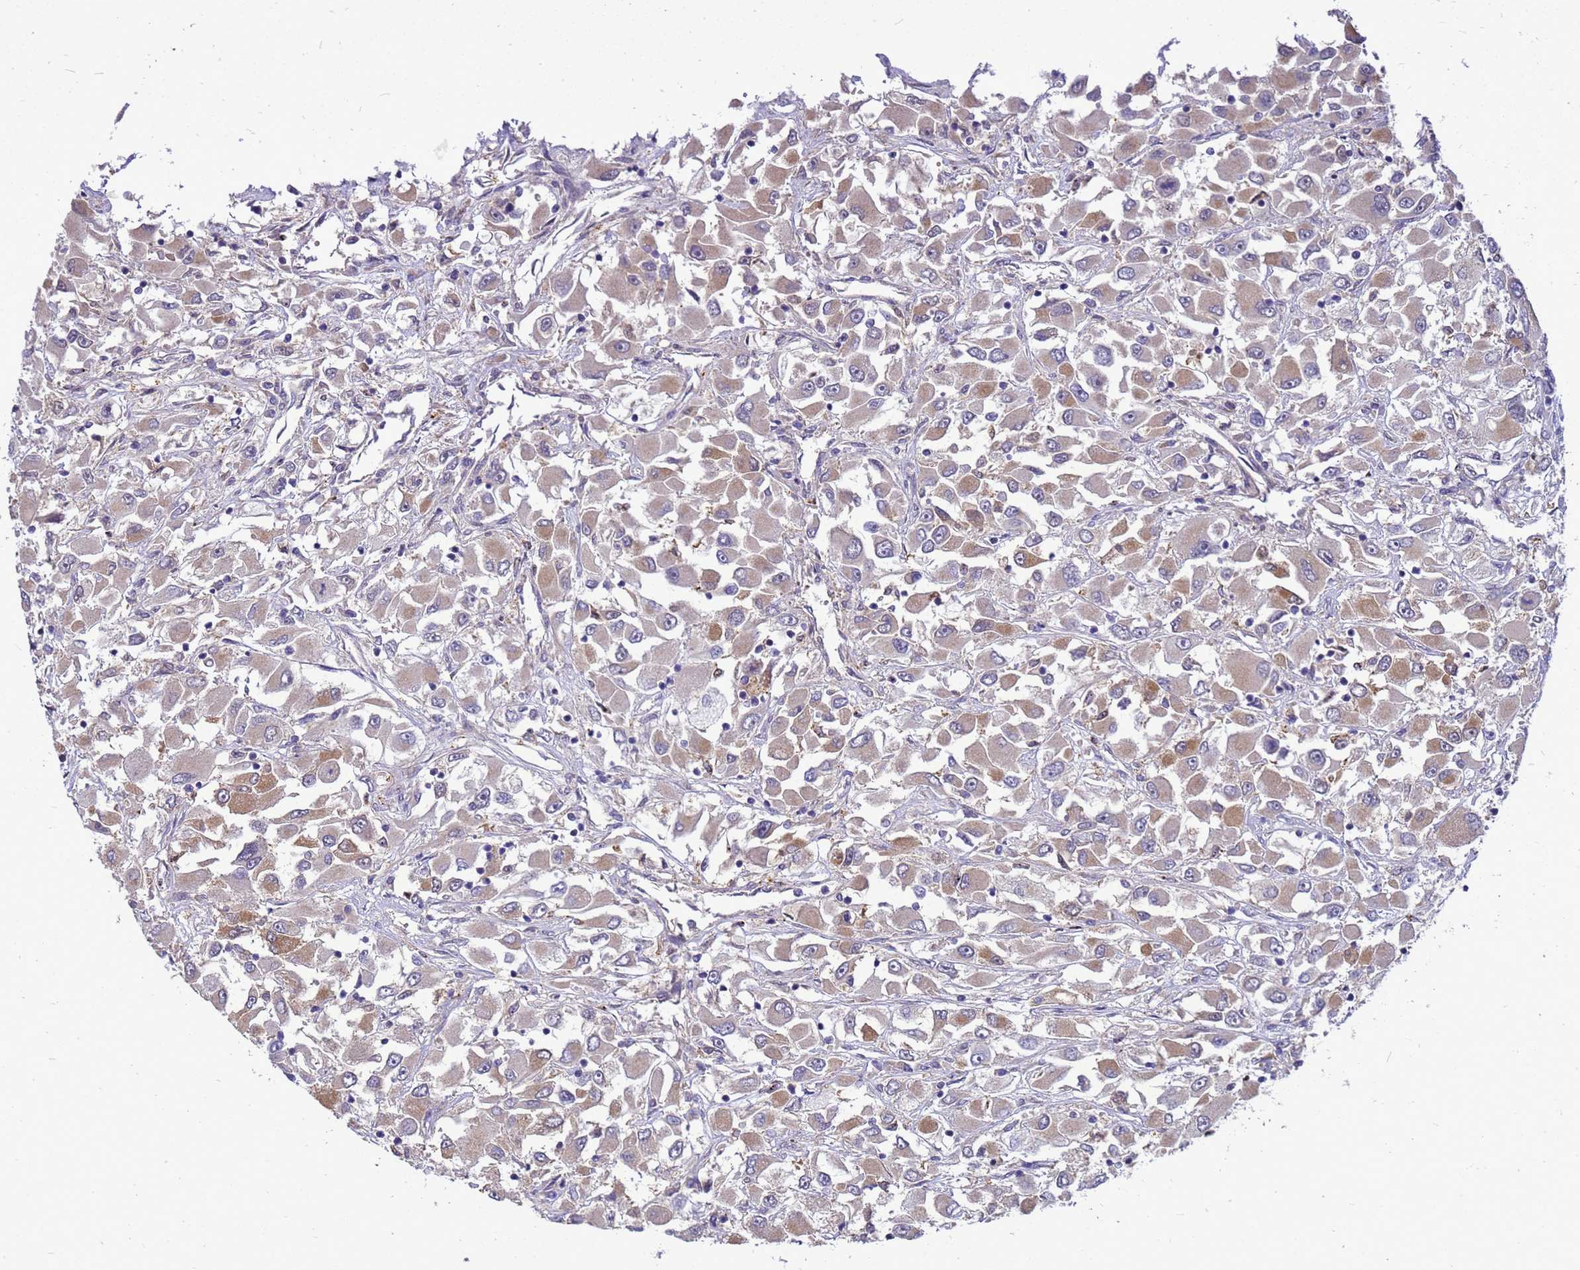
{"staining": {"intensity": "moderate", "quantity": "<25%", "location": "cytoplasmic/membranous"}, "tissue": "renal cancer", "cell_type": "Tumor cells", "image_type": "cancer", "snomed": [{"axis": "morphology", "description": "Adenocarcinoma, NOS"}, {"axis": "topography", "description": "Kidney"}], "caption": "Human adenocarcinoma (renal) stained with a protein marker displays moderate staining in tumor cells.", "gene": "EIF4EBP3", "patient": {"sex": "female", "age": 52}}